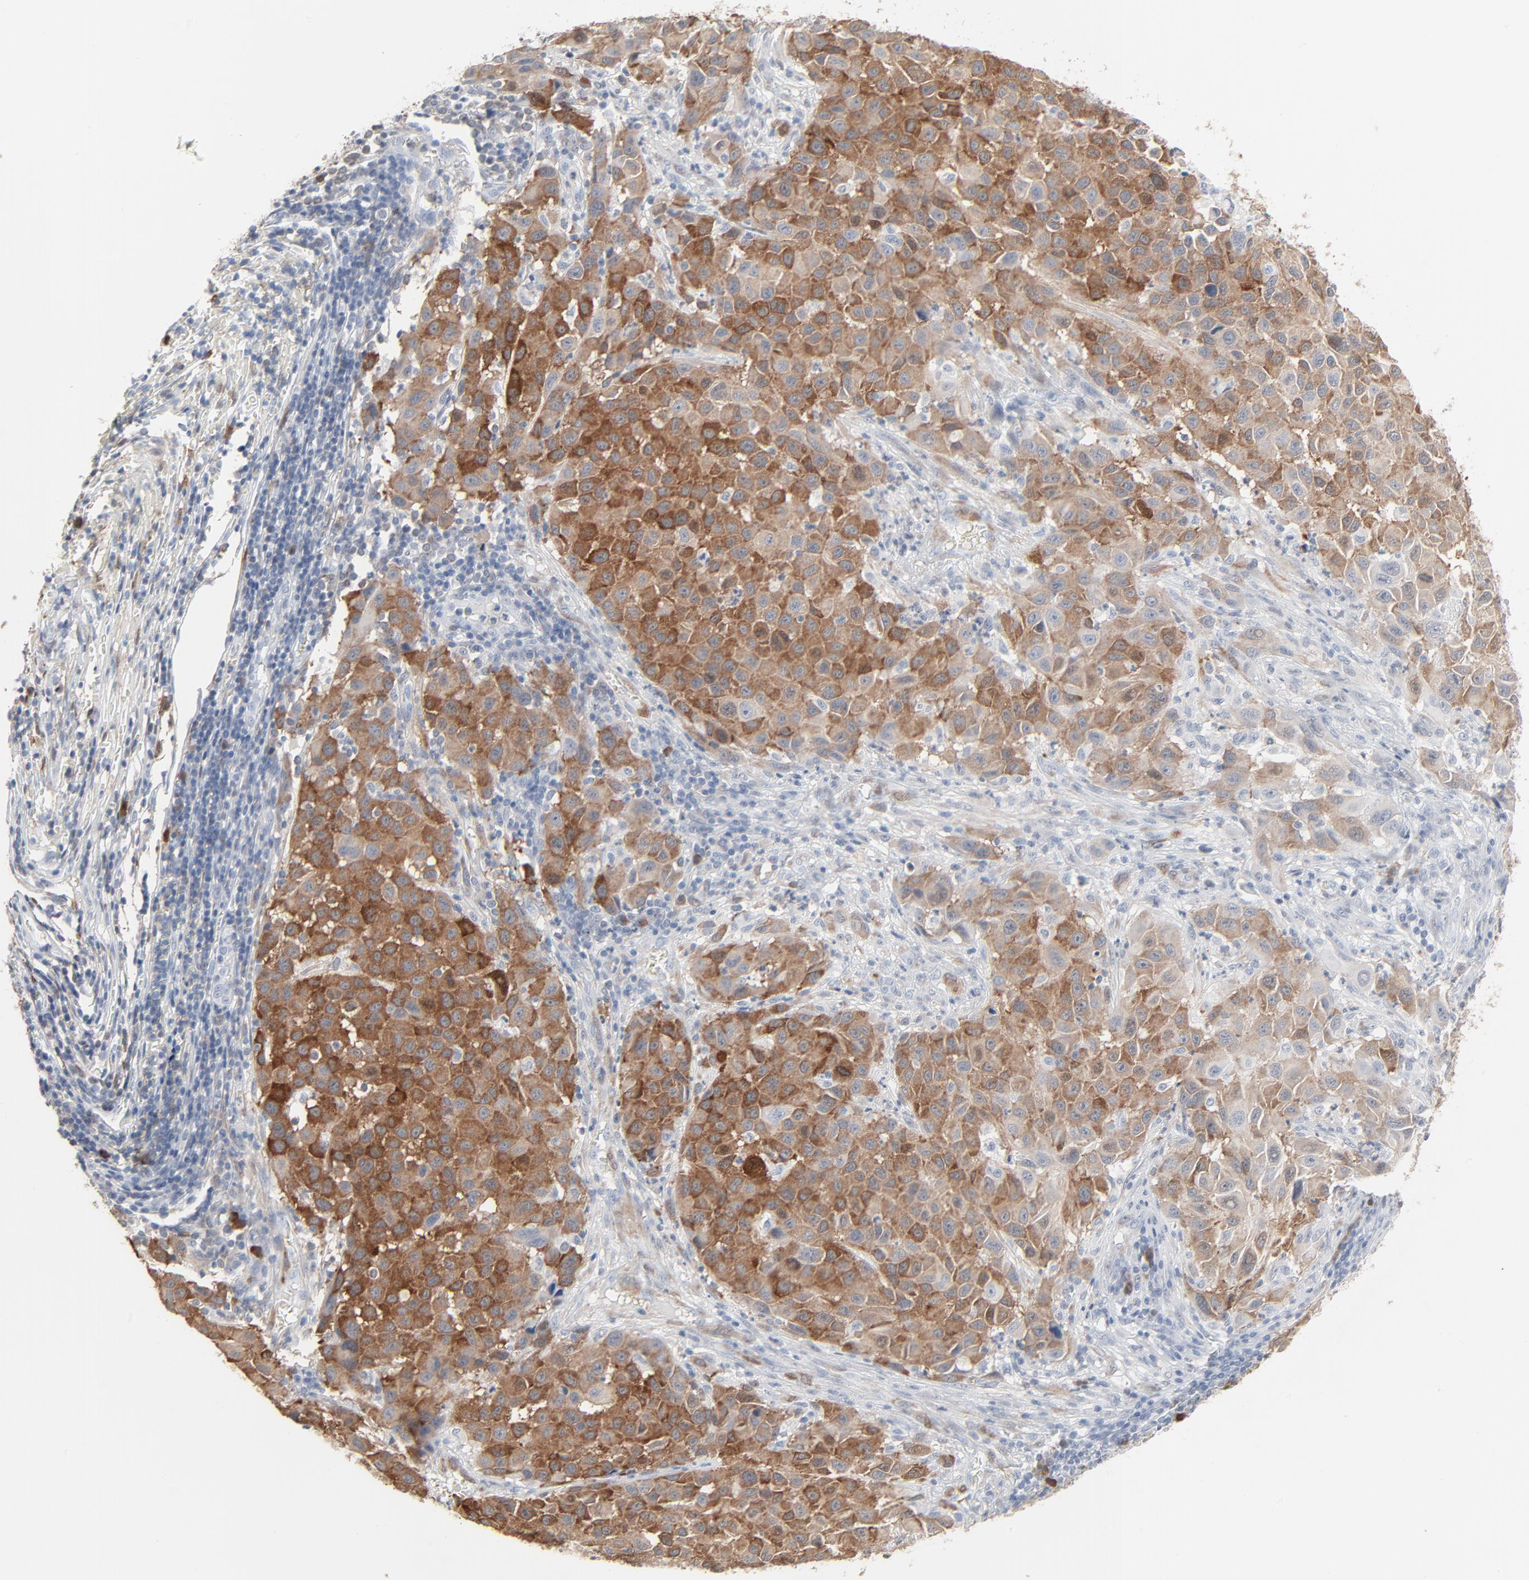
{"staining": {"intensity": "moderate", "quantity": ">75%", "location": "cytoplasmic/membranous"}, "tissue": "melanoma", "cell_type": "Tumor cells", "image_type": "cancer", "snomed": [{"axis": "morphology", "description": "Malignant melanoma, Metastatic site"}, {"axis": "topography", "description": "Lymph node"}], "caption": "Moderate cytoplasmic/membranous positivity is seen in approximately >75% of tumor cells in malignant melanoma (metastatic site).", "gene": "PHGDH", "patient": {"sex": "male", "age": 61}}